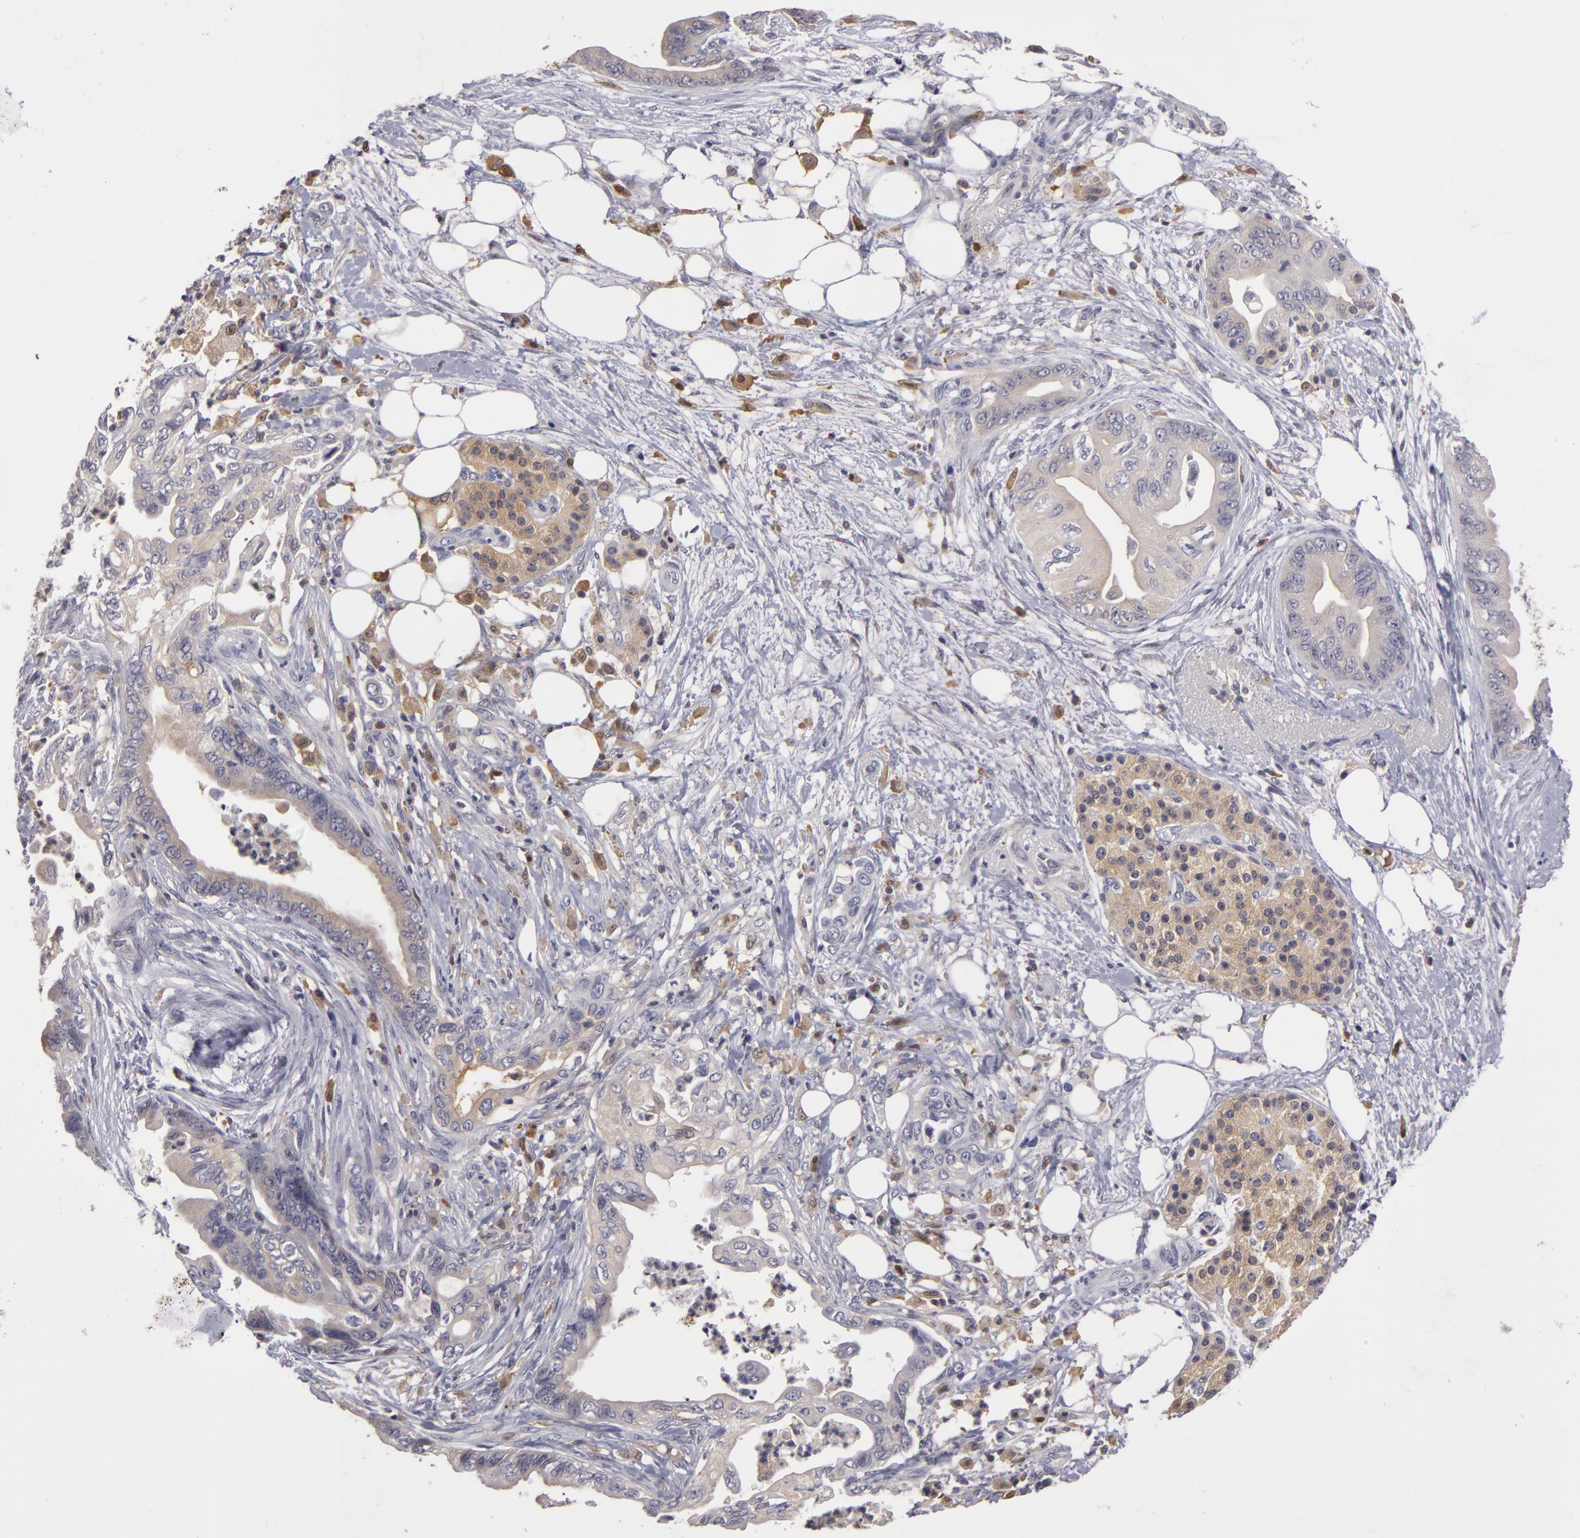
{"staining": {"intensity": "negative", "quantity": "none", "location": "none"}, "tissue": "pancreatic cancer", "cell_type": "Tumor cells", "image_type": "cancer", "snomed": [{"axis": "morphology", "description": "Adenocarcinoma, NOS"}, {"axis": "topography", "description": "Pancreas"}], "caption": "Adenocarcinoma (pancreatic) was stained to show a protein in brown. There is no significant staining in tumor cells.", "gene": "GNPDA1", "patient": {"sex": "female", "age": 66}}